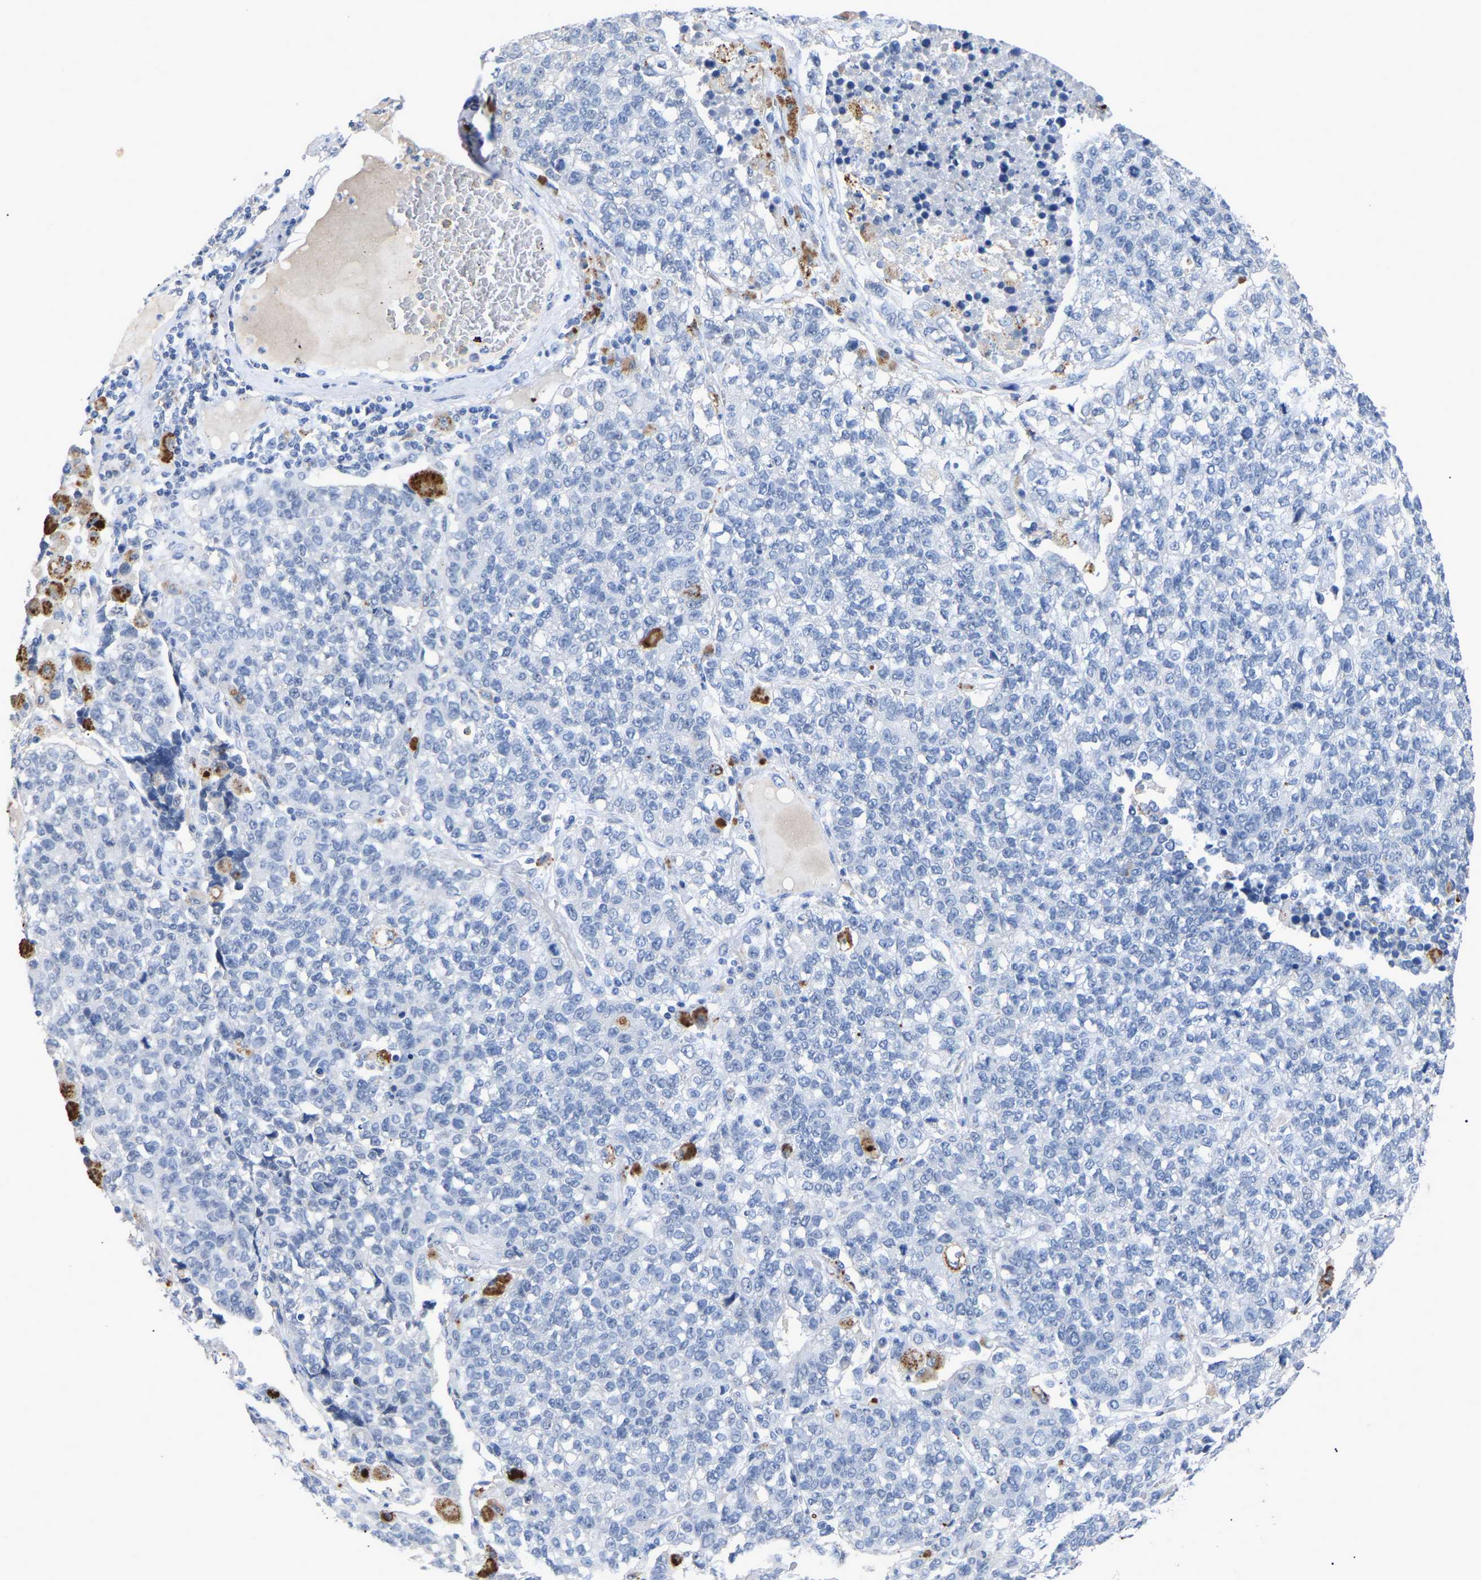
{"staining": {"intensity": "negative", "quantity": "none", "location": "none"}, "tissue": "lung cancer", "cell_type": "Tumor cells", "image_type": "cancer", "snomed": [{"axis": "morphology", "description": "Adenocarcinoma, NOS"}, {"axis": "topography", "description": "Lung"}], "caption": "Tumor cells are negative for brown protein staining in adenocarcinoma (lung).", "gene": "SMPD2", "patient": {"sex": "male", "age": 49}}